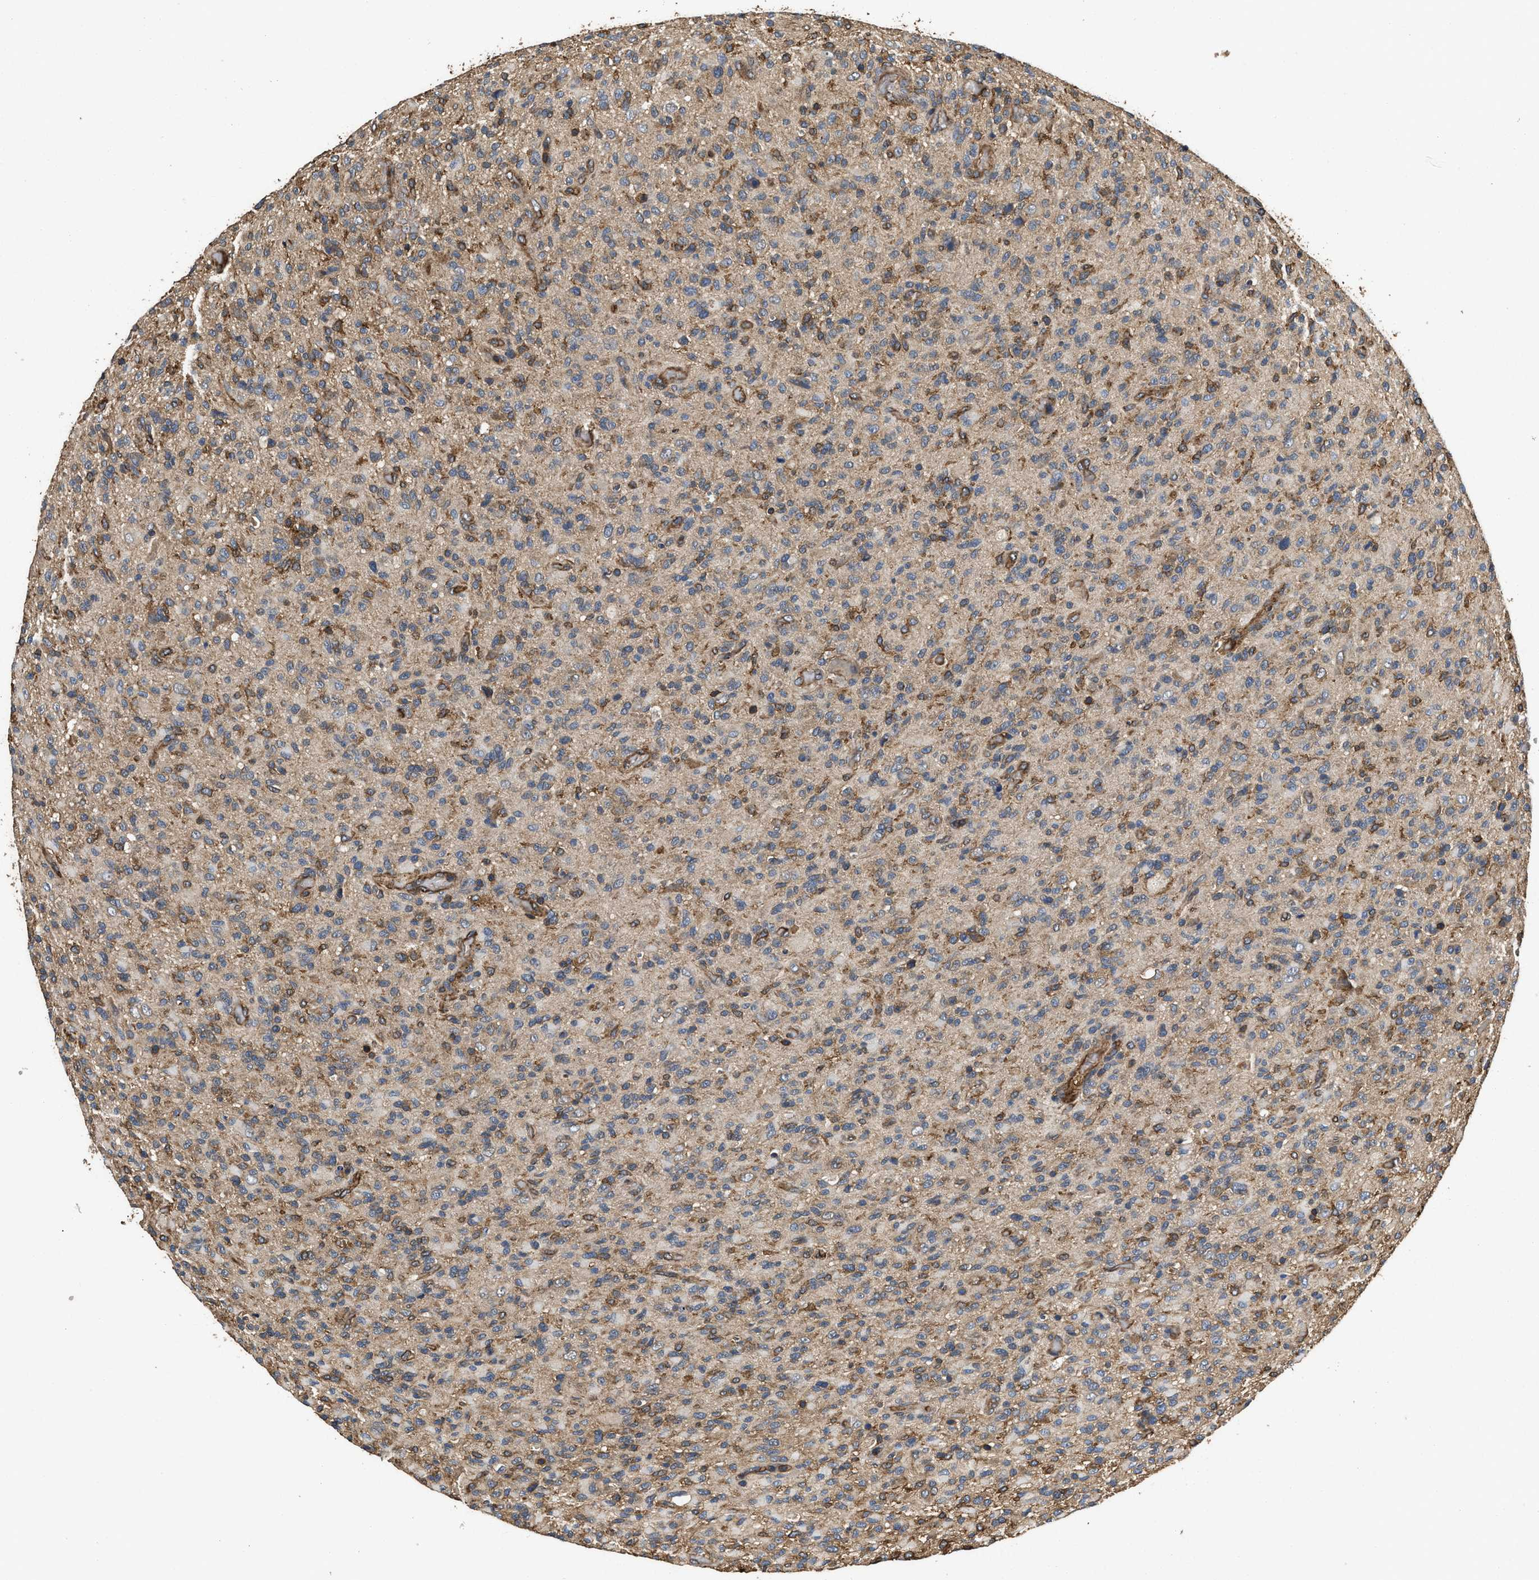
{"staining": {"intensity": "weak", "quantity": "<25%", "location": "cytoplasmic/membranous"}, "tissue": "glioma", "cell_type": "Tumor cells", "image_type": "cancer", "snomed": [{"axis": "morphology", "description": "Glioma, malignant, High grade"}, {"axis": "topography", "description": "Brain"}], "caption": "High power microscopy micrograph of an immunohistochemistry (IHC) photomicrograph of high-grade glioma (malignant), revealing no significant positivity in tumor cells.", "gene": "LINGO2", "patient": {"sex": "male", "age": 71}}